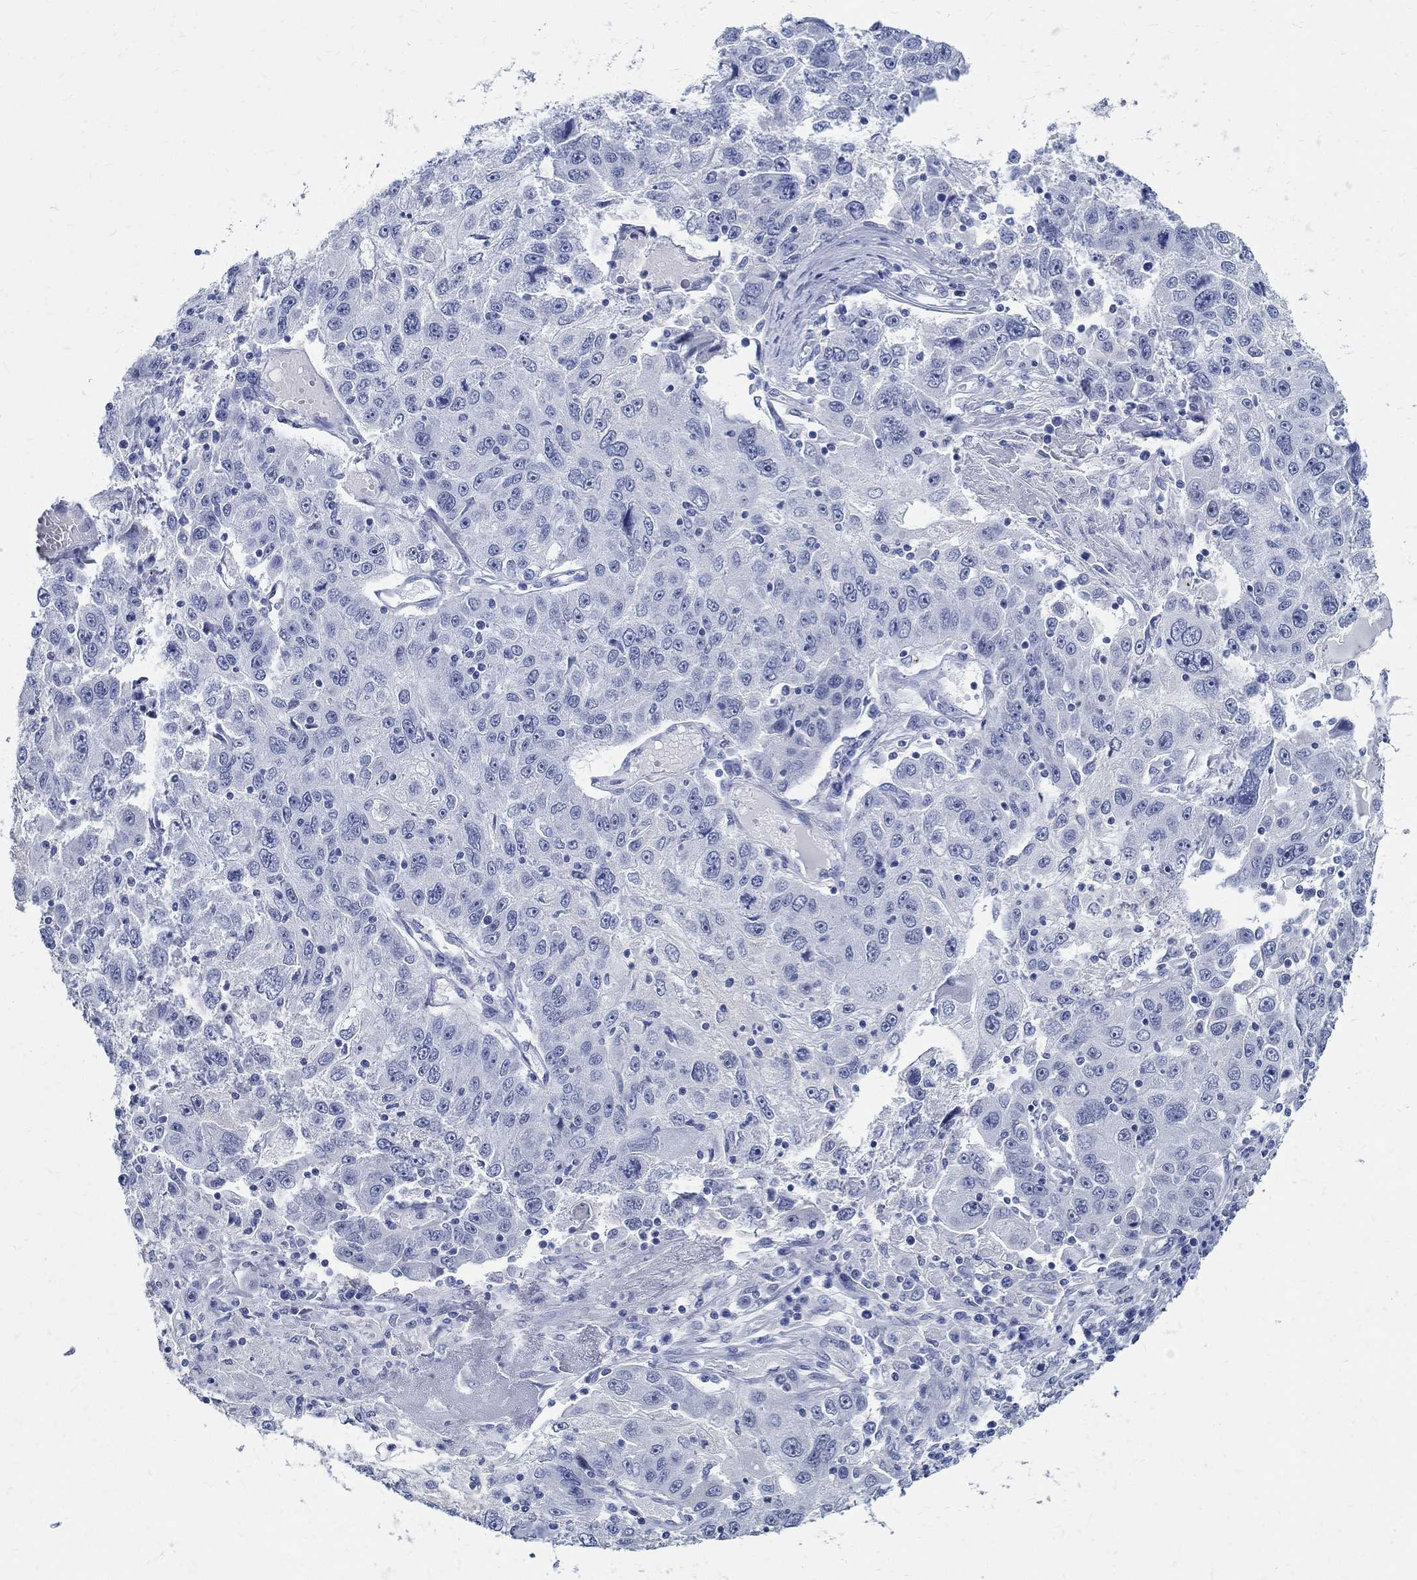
{"staining": {"intensity": "negative", "quantity": "none", "location": "none"}, "tissue": "stomach cancer", "cell_type": "Tumor cells", "image_type": "cancer", "snomed": [{"axis": "morphology", "description": "Adenocarcinoma, NOS"}, {"axis": "topography", "description": "Stomach"}], "caption": "High power microscopy histopathology image of an IHC image of stomach adenocarcinoma, revealing no significant expression in tumor cells.", "gene": "BSPRY", "patient": {"sex": "male", "age": 56}}